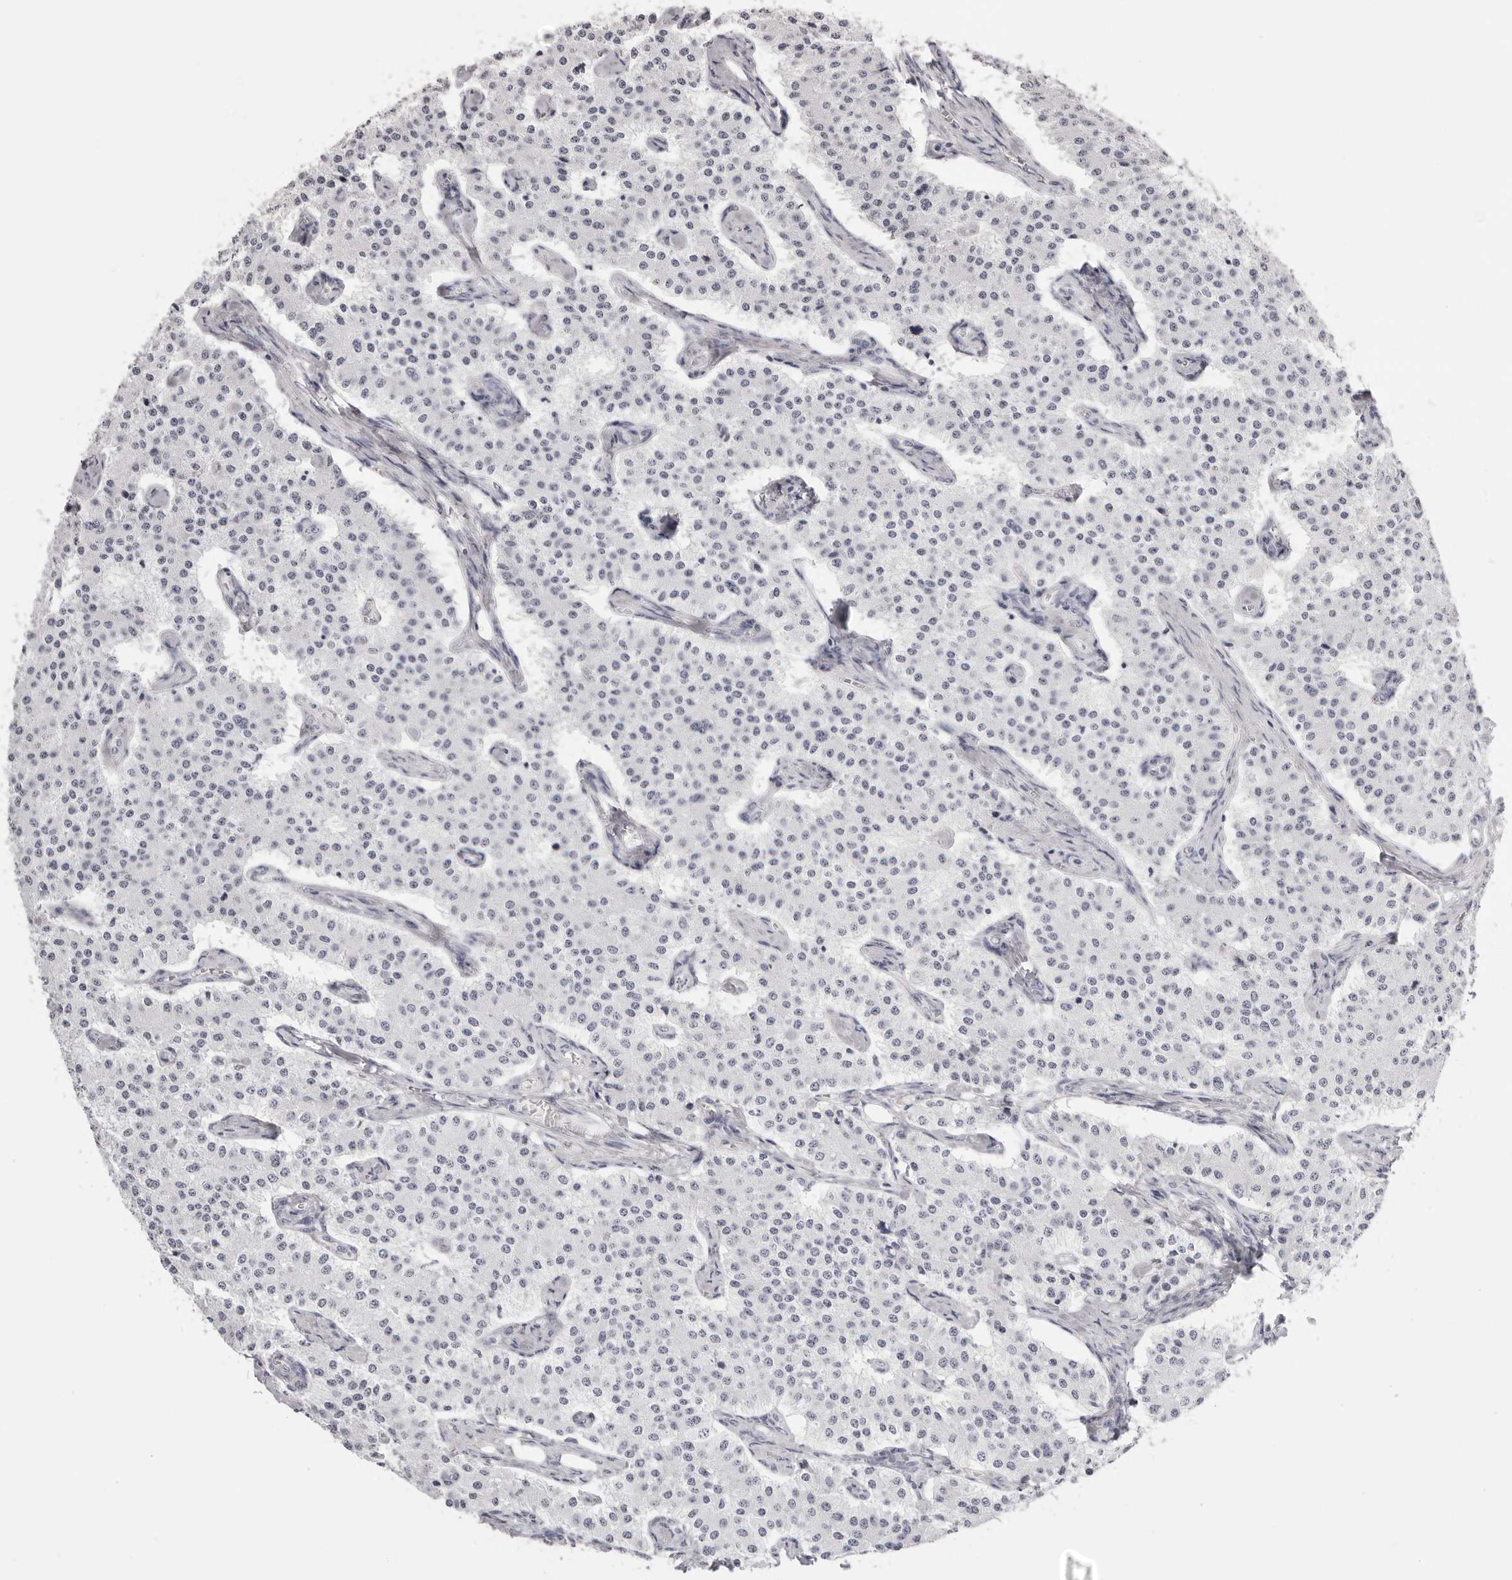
{"staining": {"intensity": "negative", "quantity": "none", "location": "none"}, "tissue": "carcinoid", "cell_type": "Tumor cells", "image_type": "cancer", "snomed": [{"axis": "morphology", "description": "Carcinoid, malignant, NOS"}, {"axis": "topography", "description": "Colon"}], "caption": "This is a image of IHC staining of carcinoid, which shows no staining in tumor cells.", "gene": "RHO", "patient": {"sex": "female", "age": 52}}